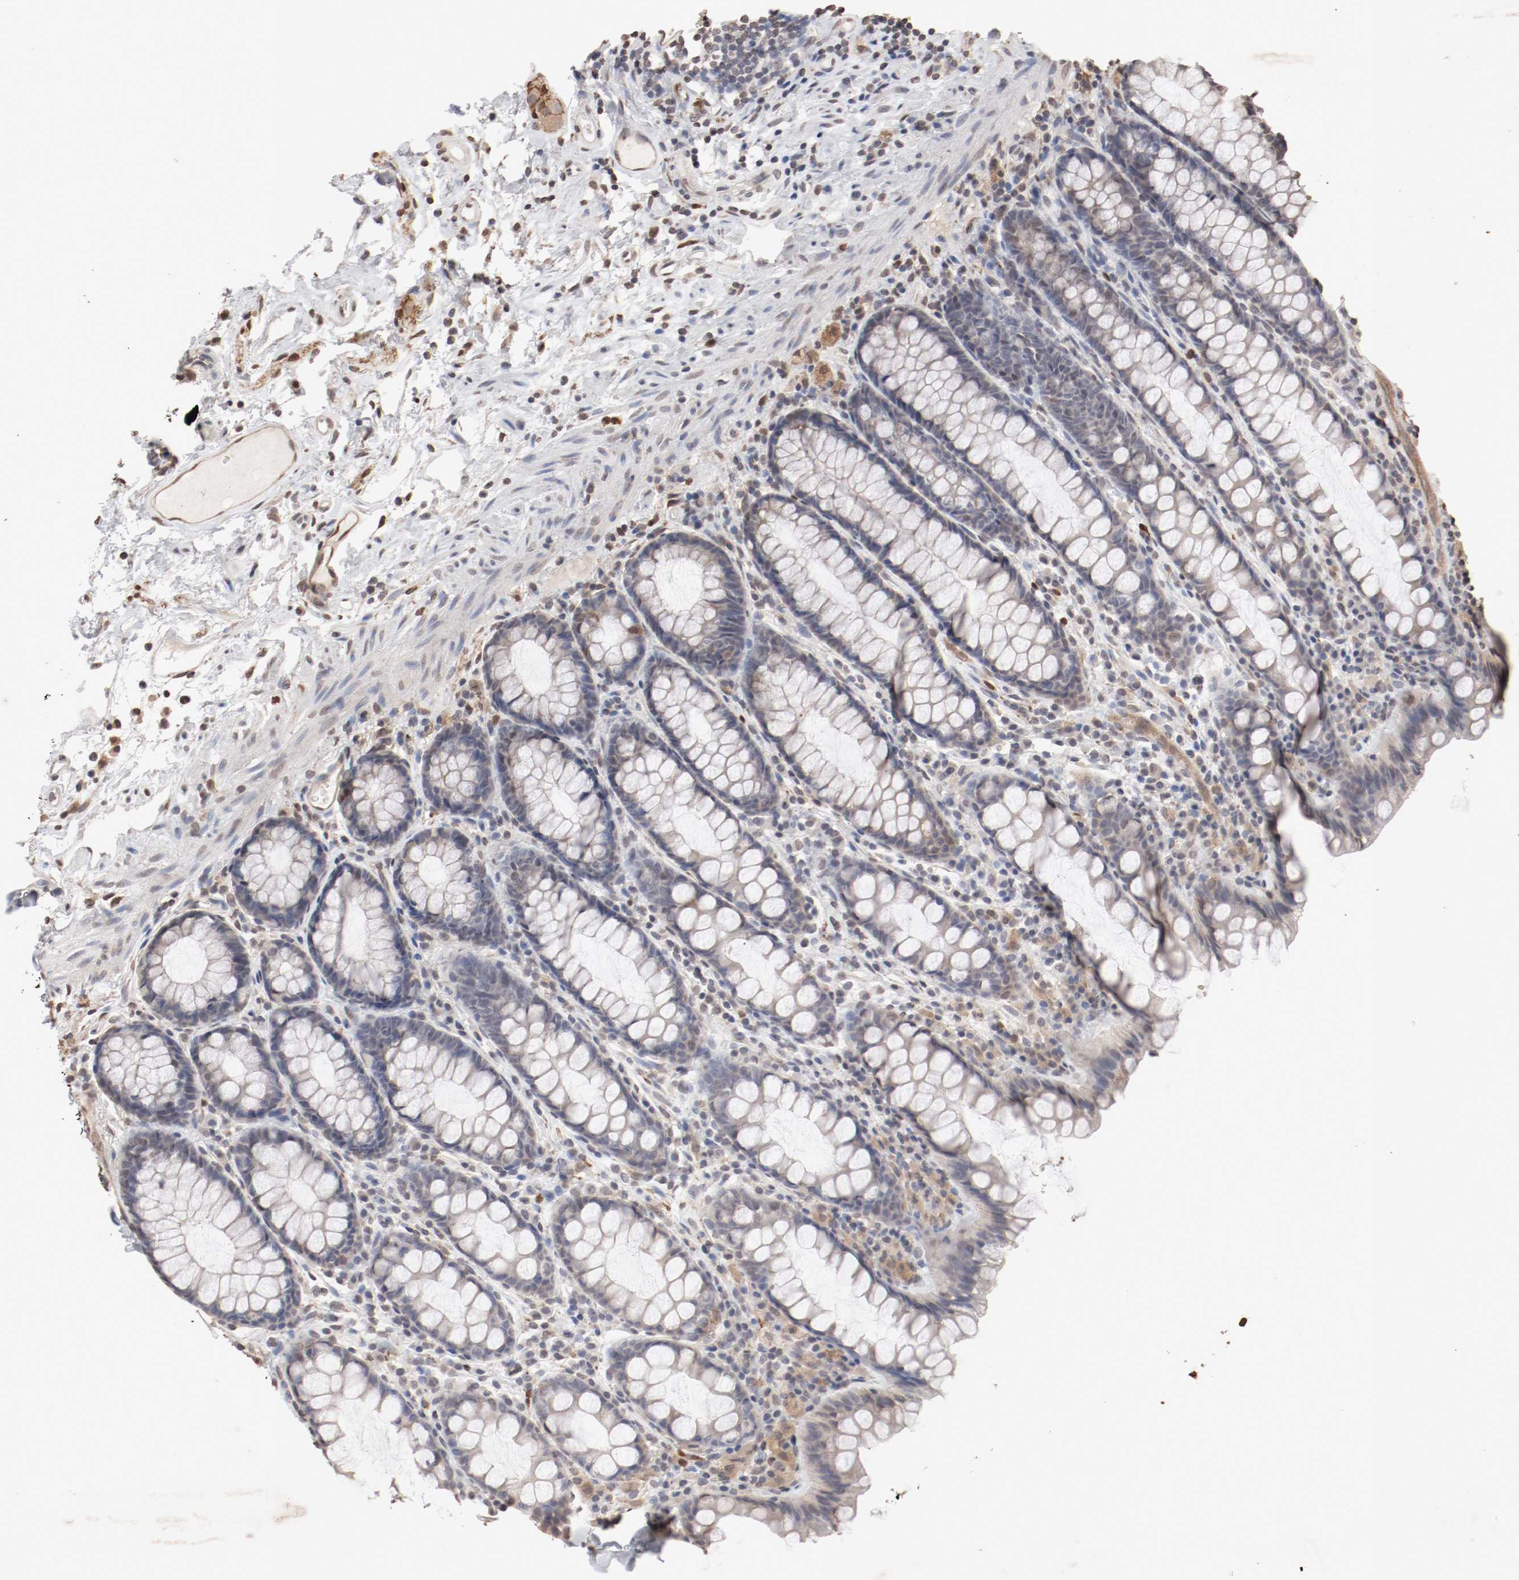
{"staining": {"intensity": "weak", "quantity": ">75%", "location": "cytoplasmic/membranous,nuclear"}, "tissue": "rectum", "cell_type": "Glandular cells", "image_type": "normal", "snomed": [{"axis": "morphology", "description": "Normal tissue, NOS"}, {"axis": "topography", "description": "Rectum"}], "caption": "Rectum stained with DAB IHC reveals low levels of weak cytoplasmic/membranous,nuclear staining in about >75% of glandular cells.", "gene": "WASL", "patient": {"sex": "male", "age": 92}}